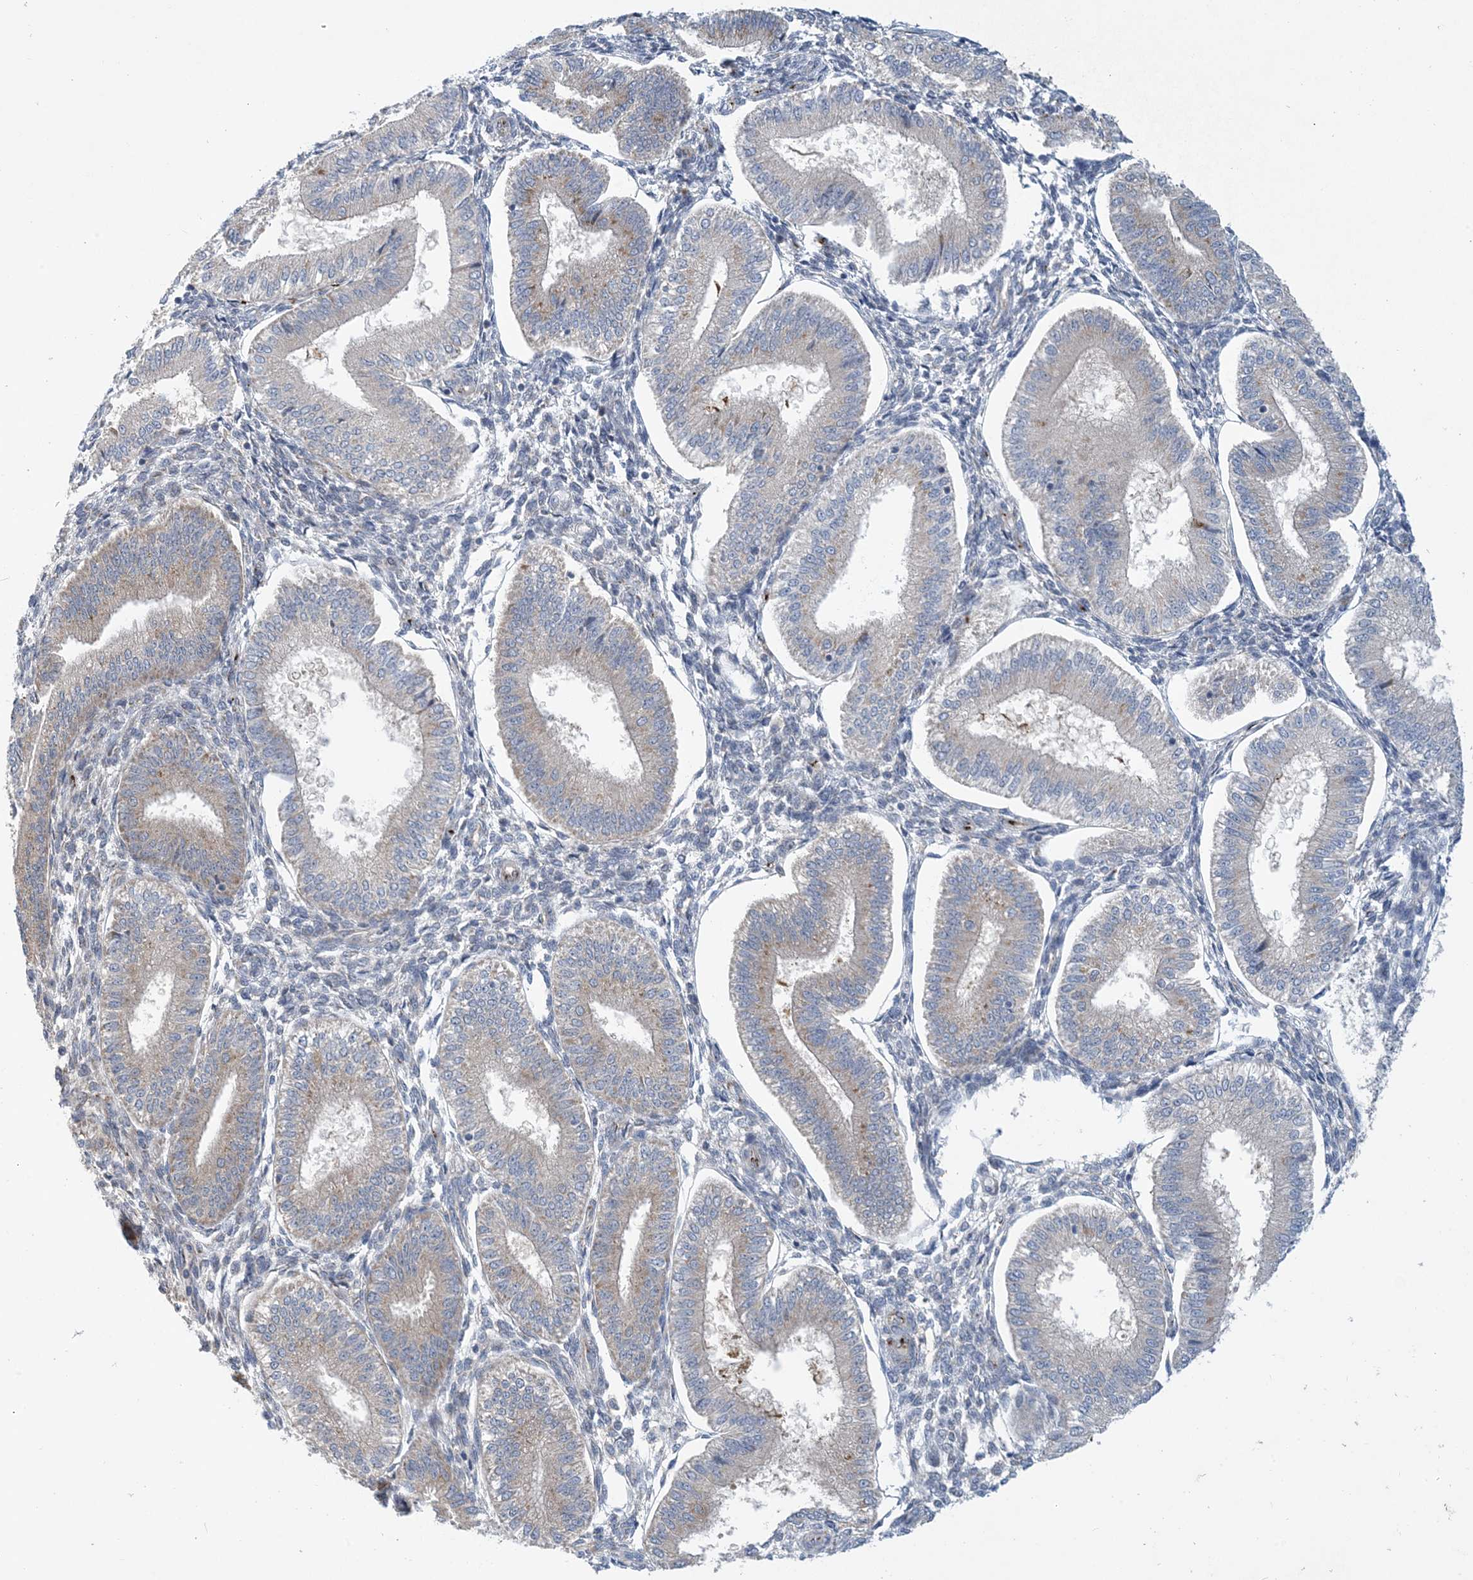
{"staining": {"intensity": "weak", "quantity": "<25%", "location": "cytoplasmic/membranous"}, "tissue": "endometrium", "cell_type": "Cells in endometrial stroma", "image_type": "normal", "snomed": [{"axis": "morphology", "description": "Normal tissue, NOS"}, {"axis": "topography", "description": "Endometrium"}], "caption": "High power microscopy micrograph of an IHC photomicrograph of normal endometrium, revealing no significant expression in cells in endometrial stroma.", "gene": "TINAG", "patient": {"sex": "female", "age": 39}}